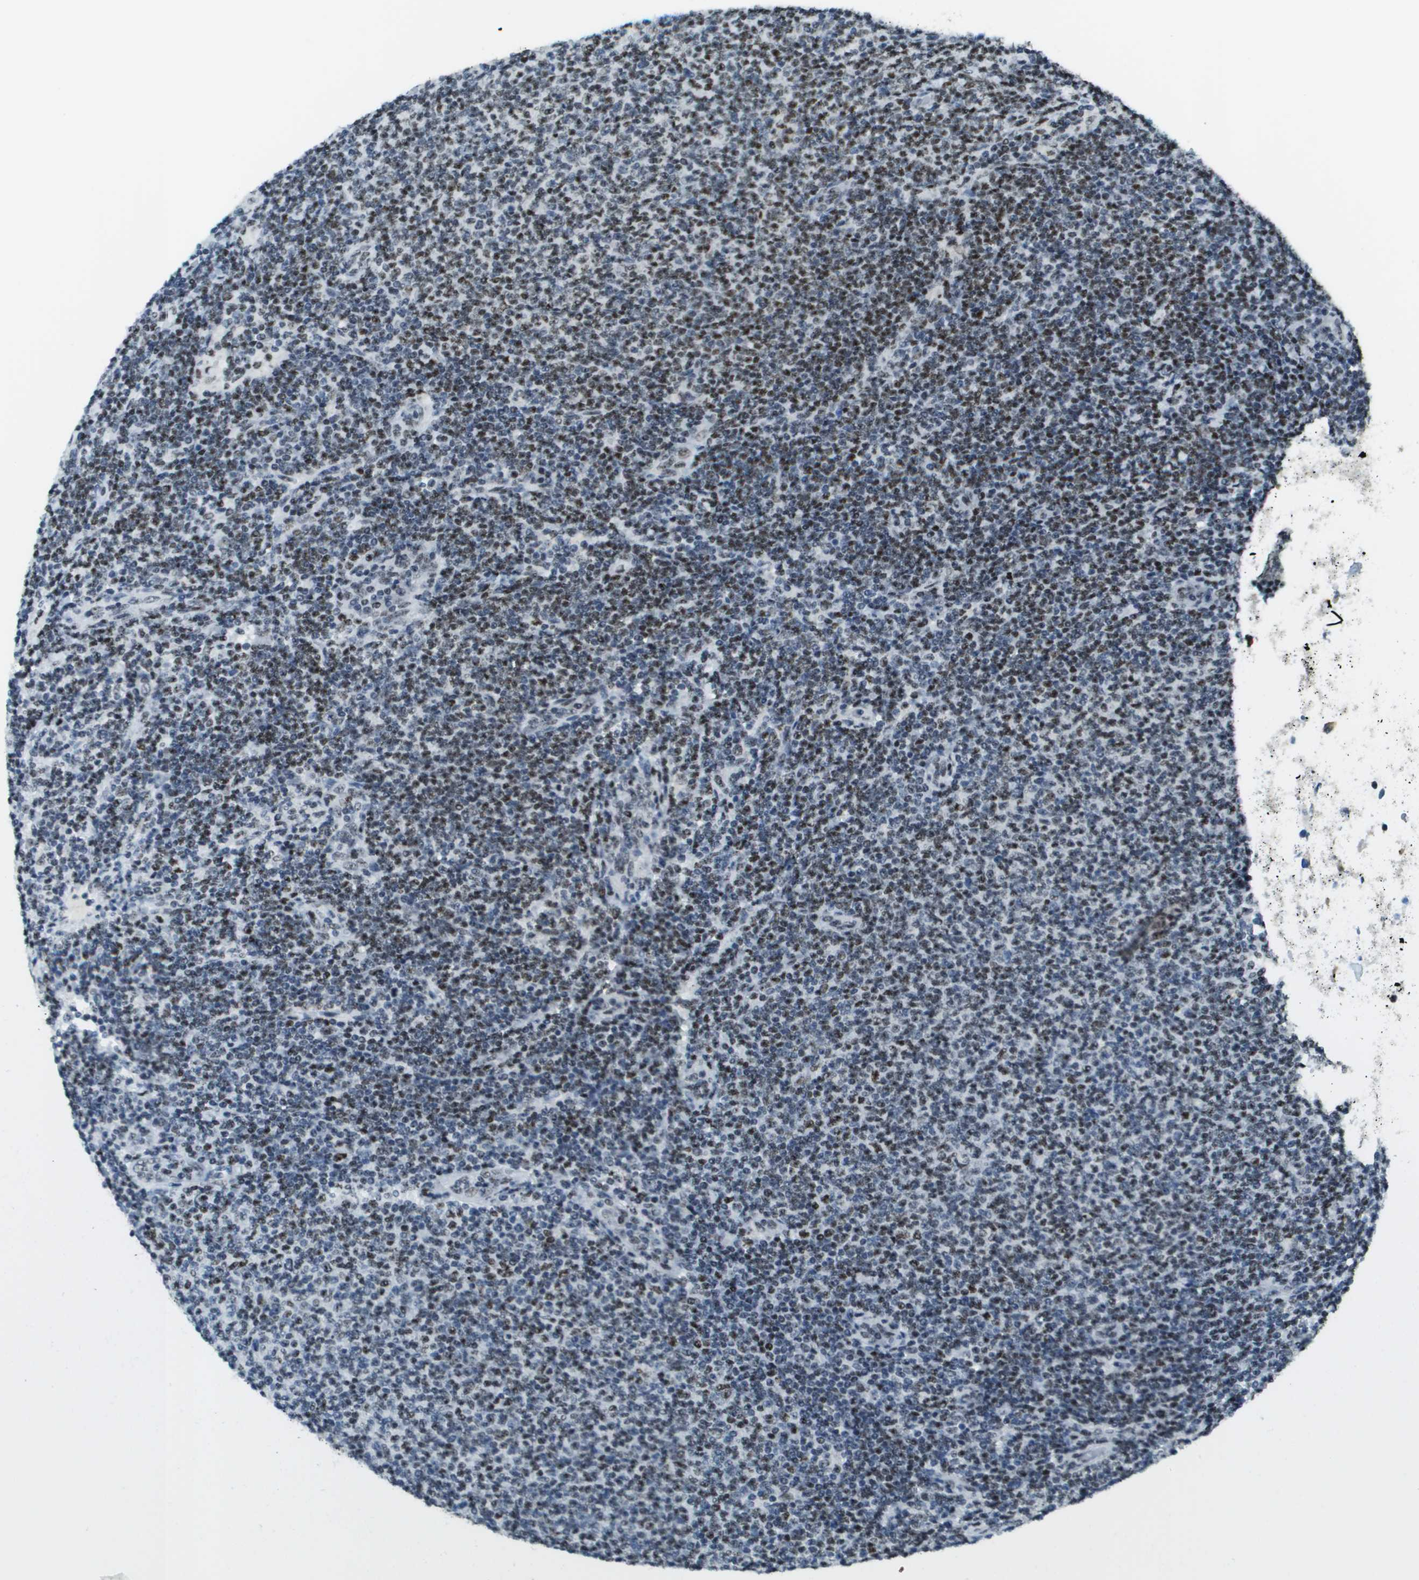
{"staining": {"intensity": "moderate", "quantity": "25%-75%", "location": "nuclear"}, "tissue": "lymphoma", "cell_type": "Tumor cells", "image_type": "cancer", "snomed": [{"axis": "morphology", "description": "Malignant lymphoma, non-Hodgkin's type, Low grade"}, {"axis": "topography", "description": "Lymph node"}], "caption": "Immunohistochemistry image of neoplastic tissue: human malignant lymphoma, non-Hodgkin's type (low-grade) stained using immunohistochemistry reveals medium levels of moderate protein expression localized specifically in the nuclear of tumor cells, appearing as a nuclear brown color.", "gene": "SP100", "patient": {"sex": "male", "age": 66}}